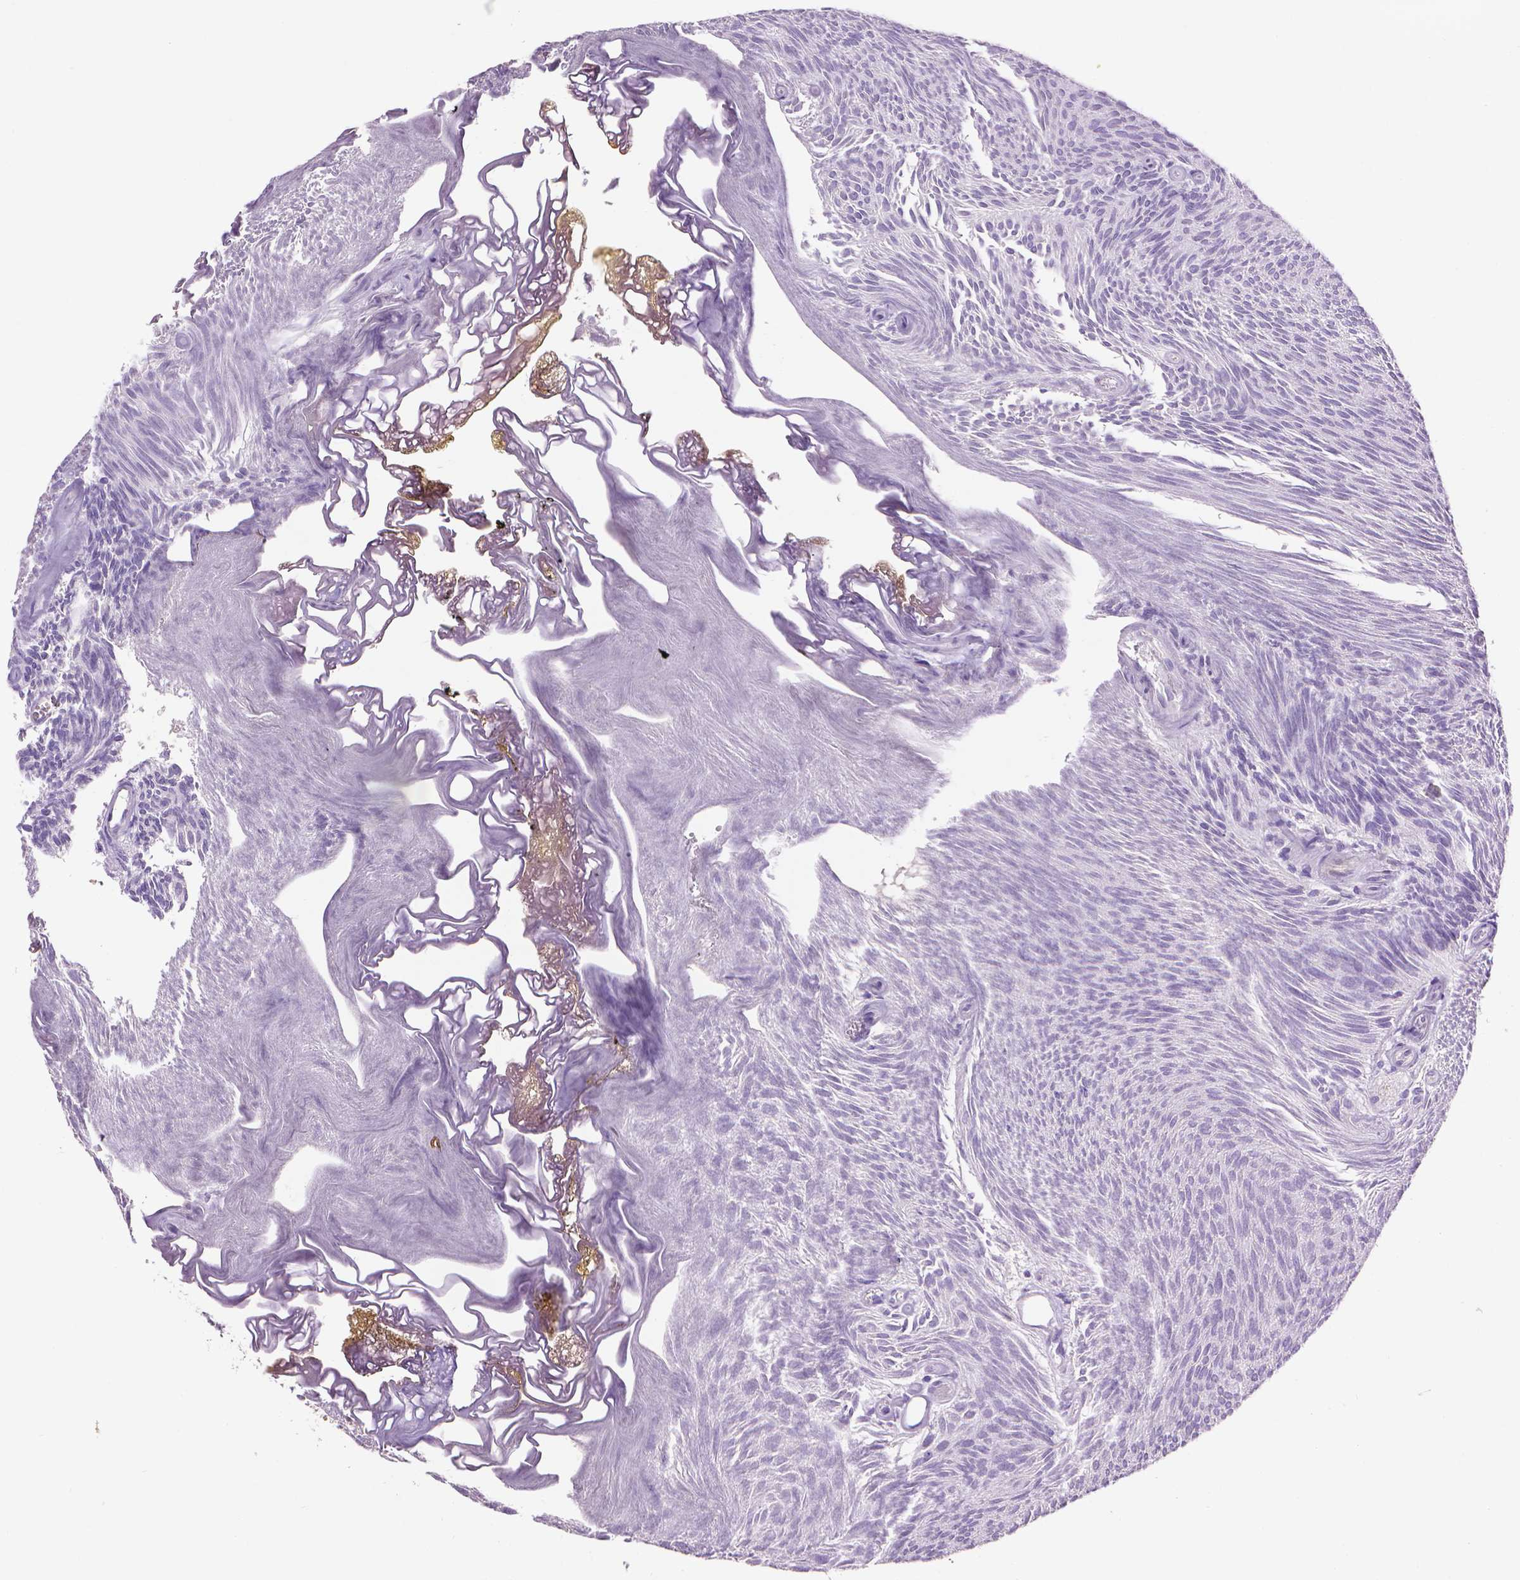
{"staining": {"intensity": "negative", "quantity": "none", "location": "none"}, "tissue": "urothelial cancer", "cell_type": "Tumor cells", "image_type": "cancer", "snomed": [{"axis": "morphology", "description": "Urothelial carcinoma, Low grade"}, {"axis": "topography", "description": "Urinary bladder"}], "caption": "Immunohistochemistry of urothelial cancer demonstrates no expression in tumor cells.", "gene": "CDKN2D", "patient": {"sex": "male", "age": 77}}